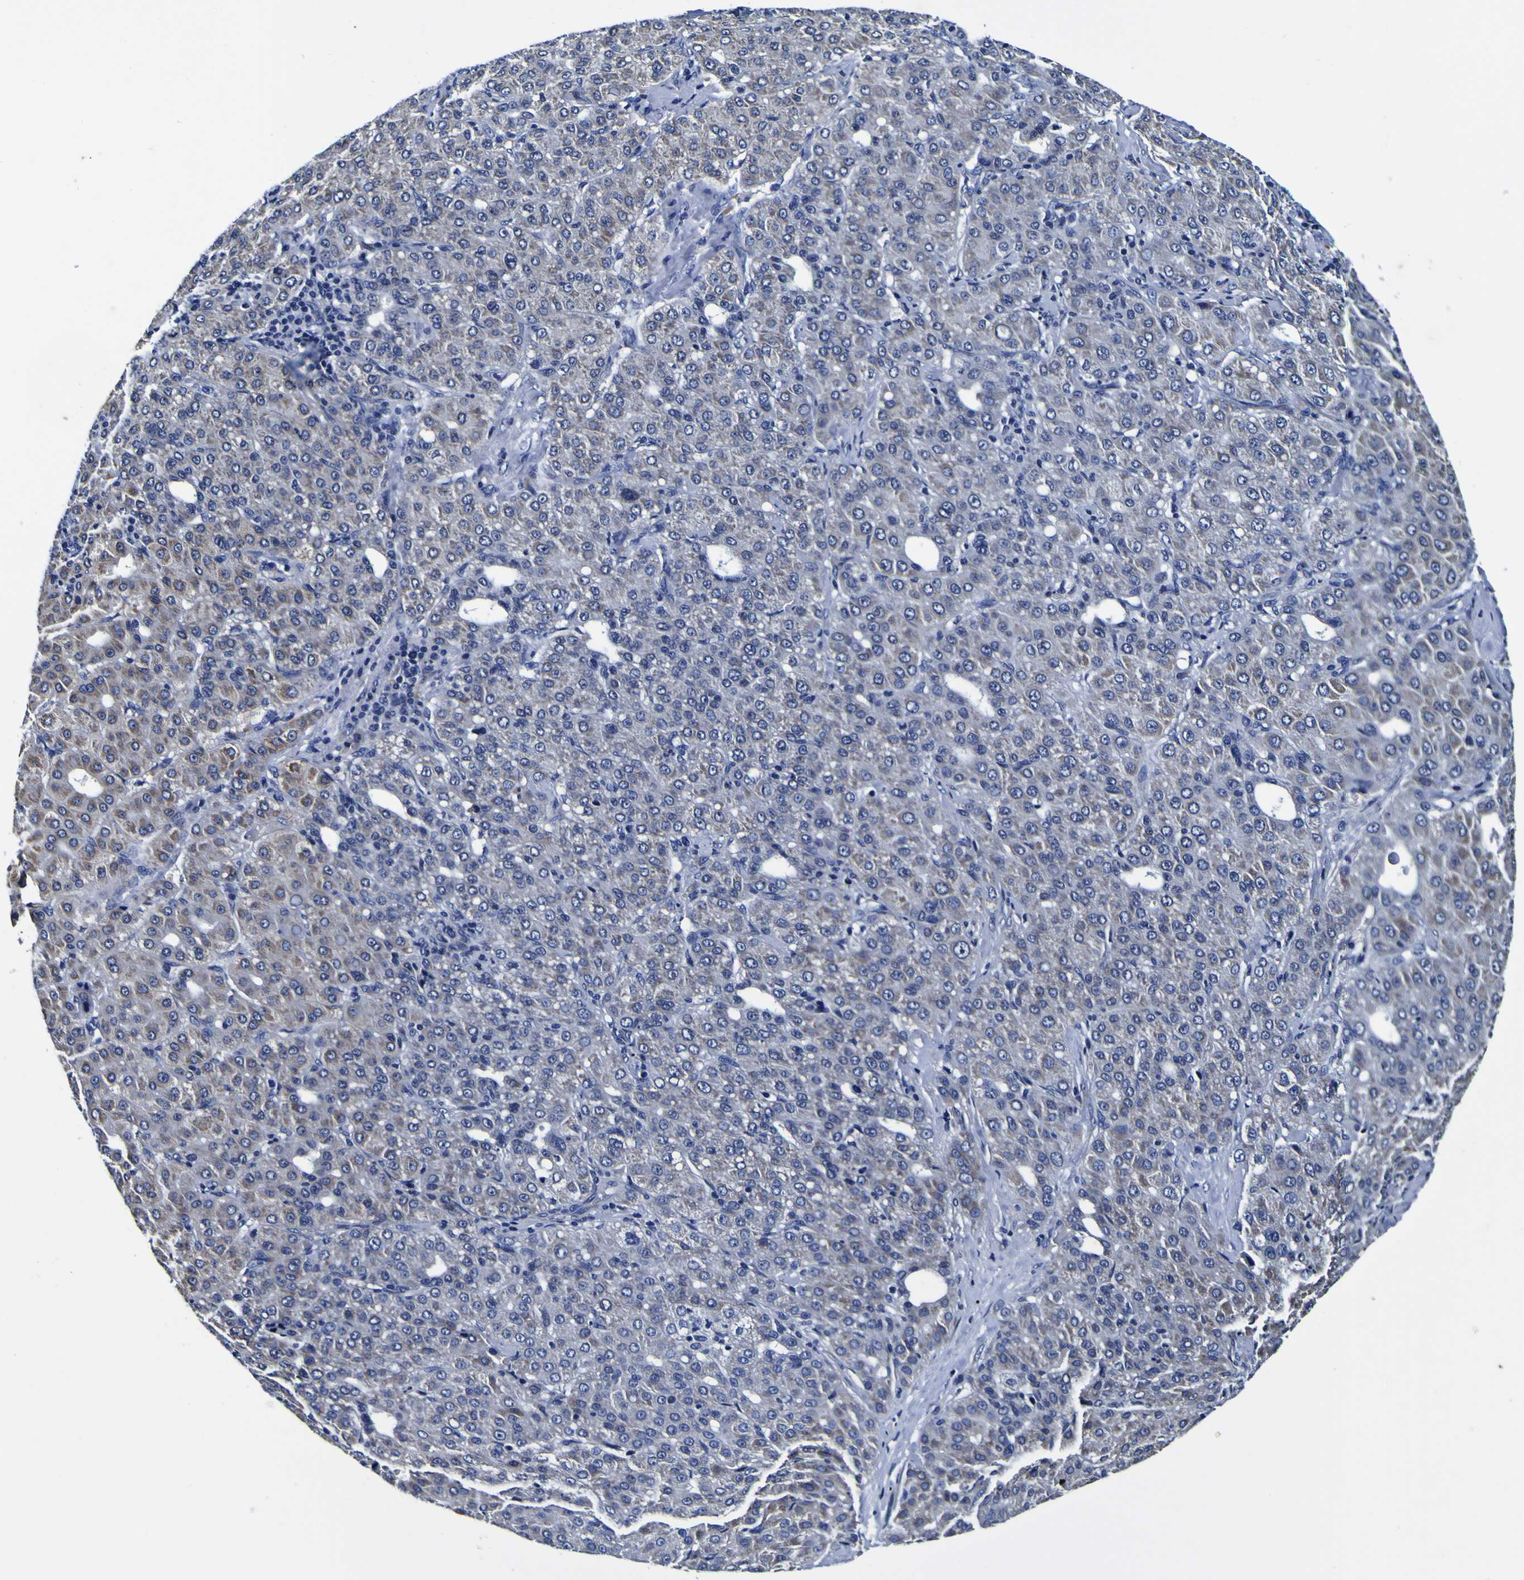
{"staining": {"intensity": "moderate", "quantity": "25%-75%", "location": "cytoplasmic/membranous"}, "tissue": "liver cancer", "cell_type": "Tumor cells", "image_type": "cancer", "snomed": [{"axis": "morphology", "description": "Carcinoma, Hepatocellular, NOS"}, {"axis": "topography", "description": "Liver"}], "caption": "Protein positivity by IHC demonstrates moderate cytoplasmic/membranous expression in approximately 25%-75% of tumor cells in liver hepatocellular carcinoma.", "gene": "PDLIM4", "patient": {"sex": "male", "age": 65}}